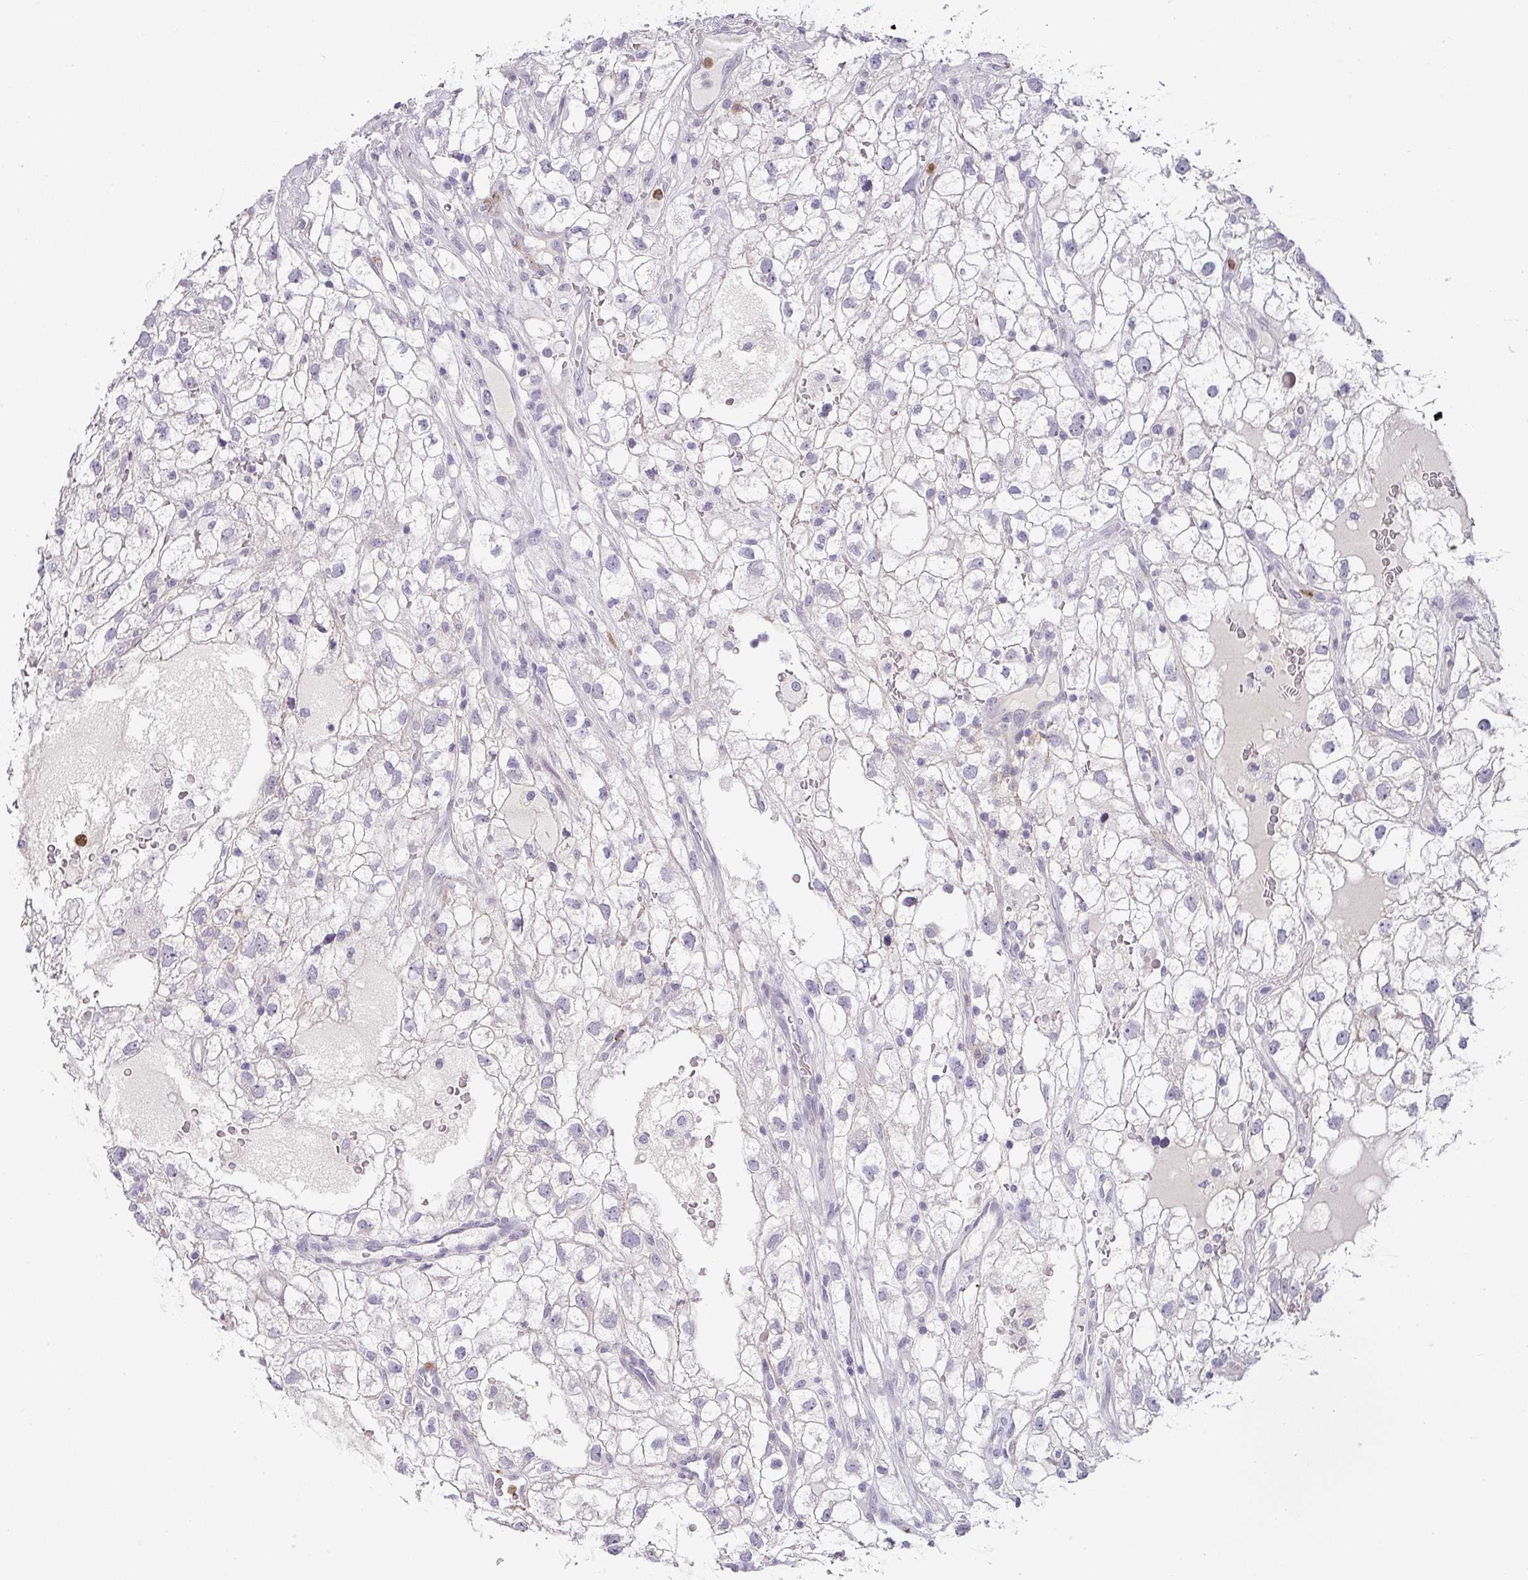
{"staining": {"intensity": "negative", "quantity": "none", "location": "none"}, "tissue": "renal cancer", "cell_type": "Tumor cells", "image_type": "cancer", "snomed": [{"axis": "morphology", "description": "Adenocarcinoma, NOS"}, {"axis": "topography", "description": "Kidney"}], "caption": "Image shows no protein staining in tumor cells of renal cancer (adenocarcinoma) tissue.", "gene": "BTLA", "patient": {"sex": "male", "age": 59}}